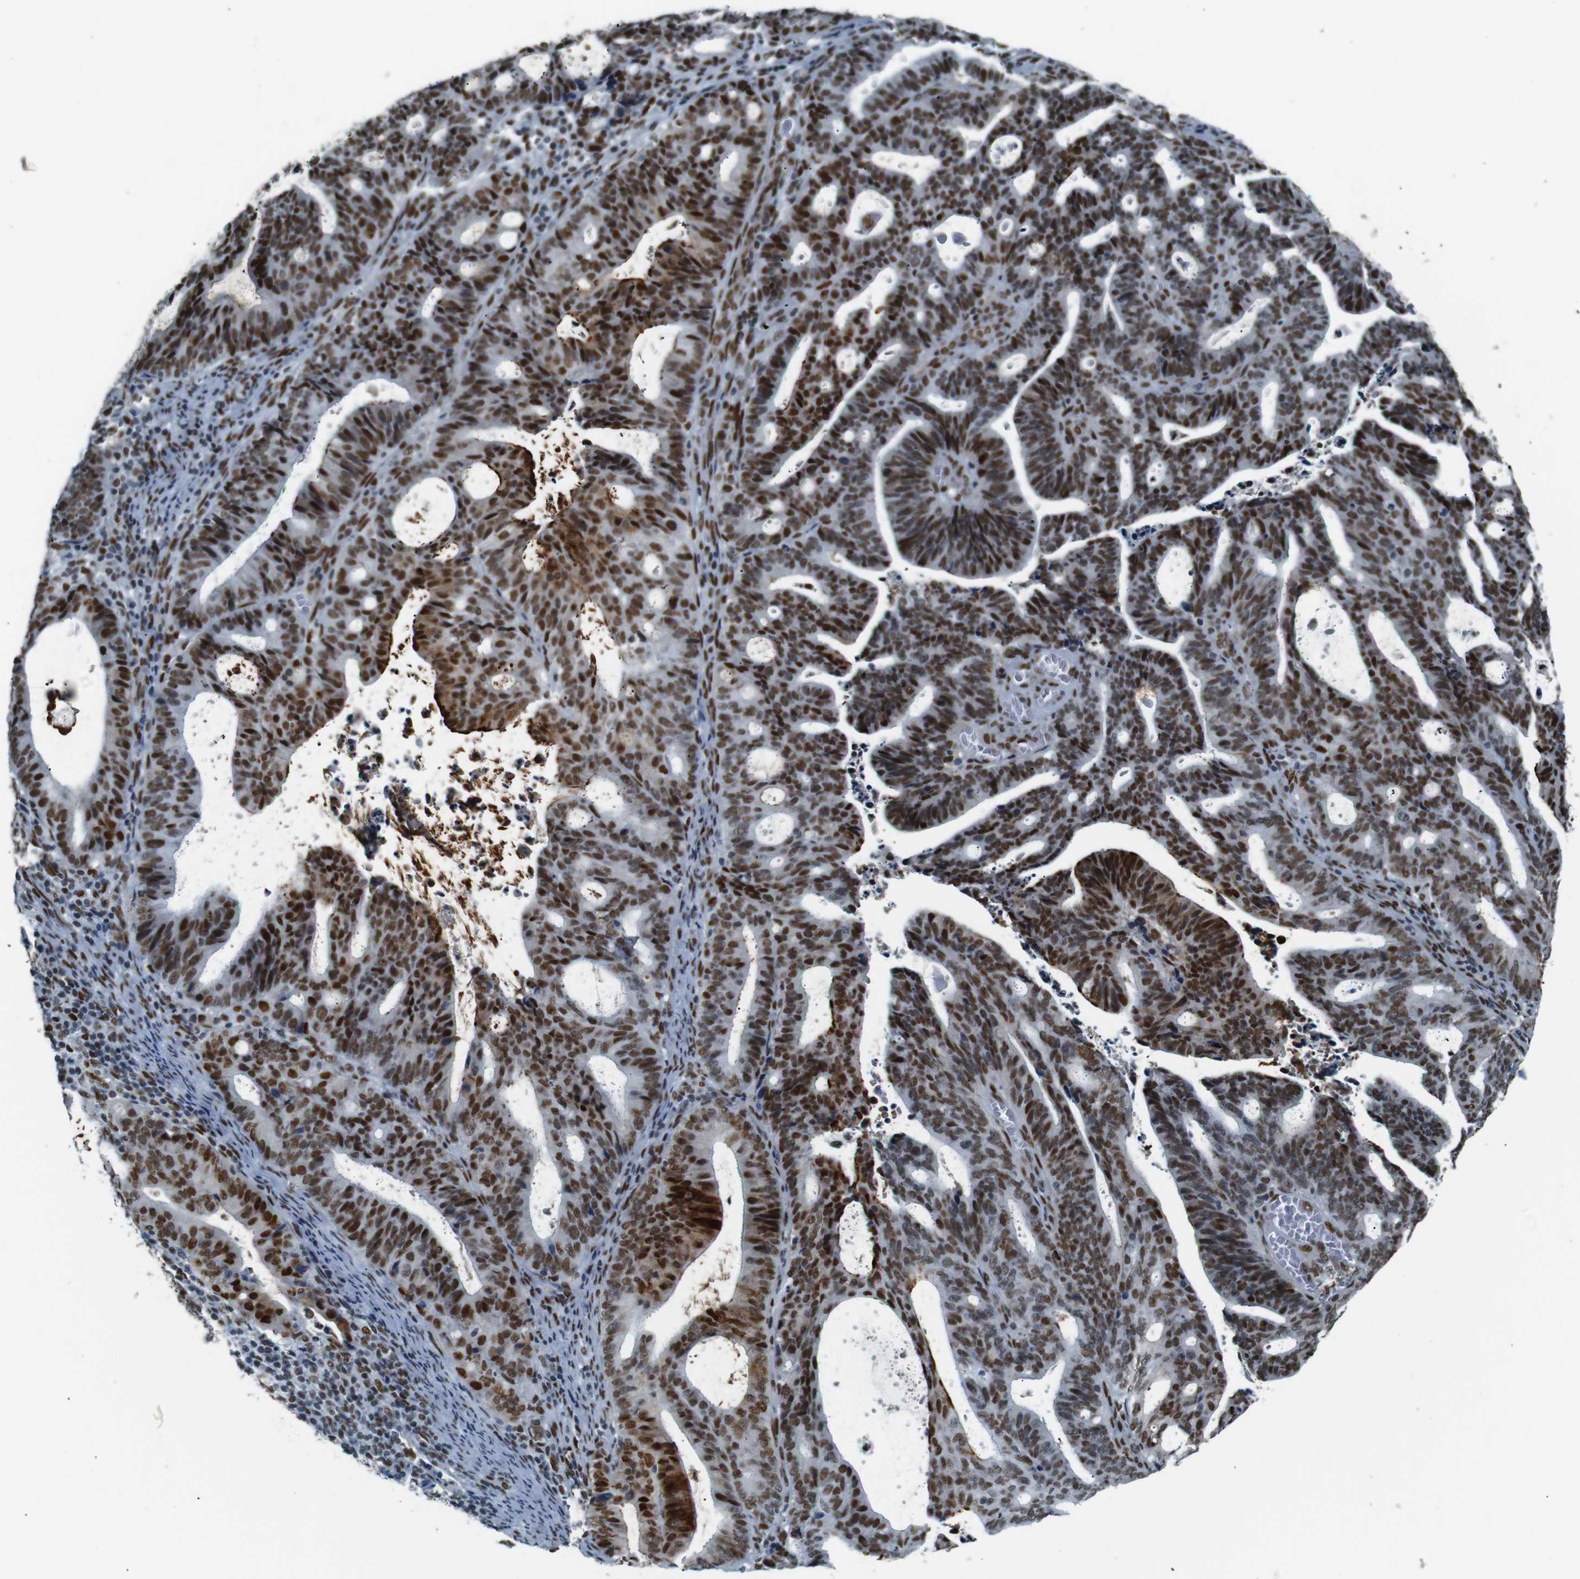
{"staining": {"intensity": "strong", "quantity": ">75%", "location": "nuclear"}, "tissue": "endometrial cancer", "cell_type": "Tumor cells", "image_type": "cancer", "snomed": [{"axis": "morphology", "description": "Adenocarcinoma, NOS"}, {"axis": "topography", "description": "Uterus"}], "caption": "Immunohistochemical staining of human endometrial cancer exhibits high levels of strong nuclear protein positivity in about >75% of tumor cells. The staining is performed using DAB brown chromogen to label protein expression. The nuclei are counter-stained blue using hematoxylin.", "gene": "HEXIM1", "patient": {"sex": "female", "age": 83}}